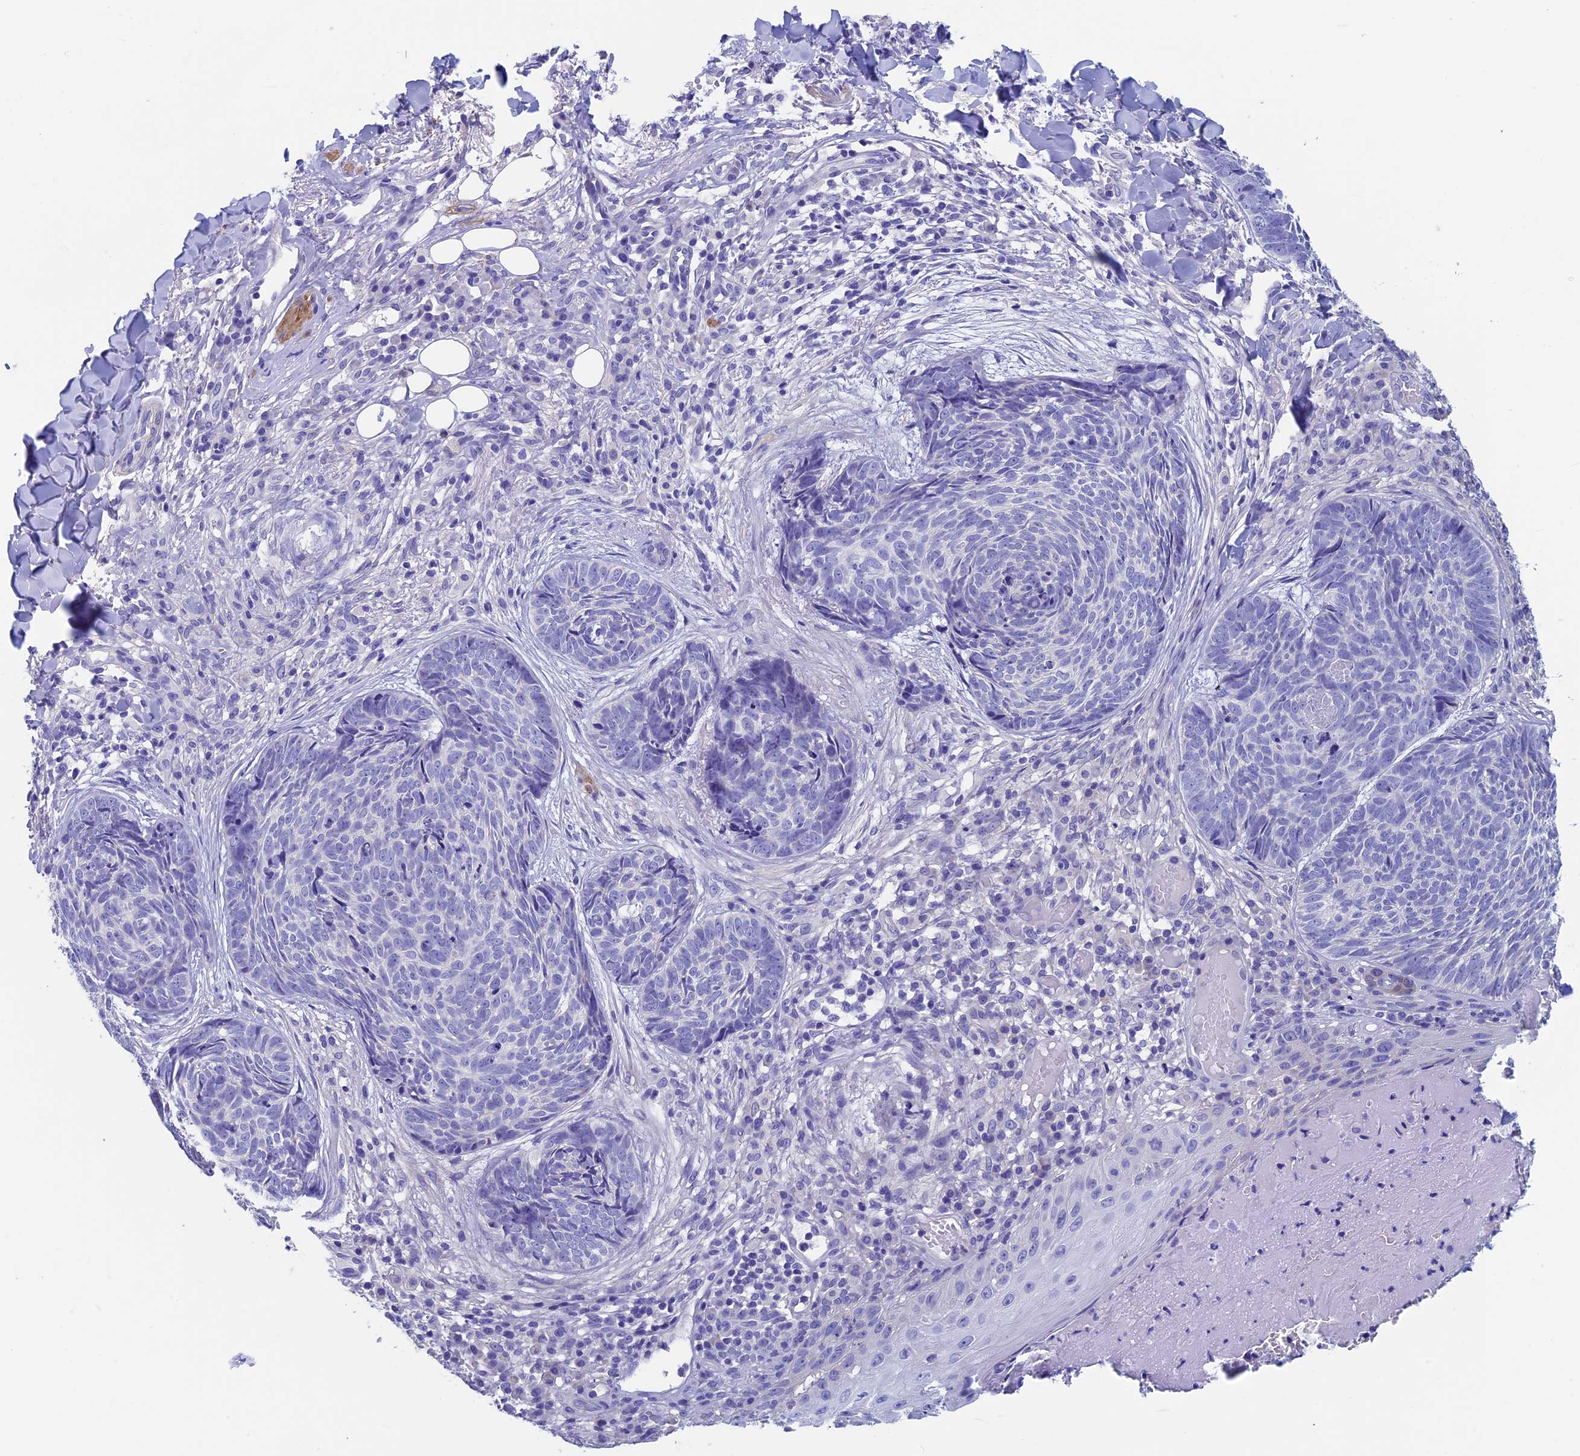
{"staining": {"intensity": "negative", "quantity": "none", "location": "none"}, "tissue": "skin cancer", "cell_type": "Tumor cells", "image_type": "cancer", "snomed": [{"axis": "morphology", "description": "Basal cell carcinoma"}, {"axis": "topography", "description": "Skin"}], "caption": "A high-resolution image shows IHC staining of basal cell carcinoma (skin), which reveals no significant staining in tumor cells.", "gene": "ADH7", "patient": {"sex": "female", "age": 61}}